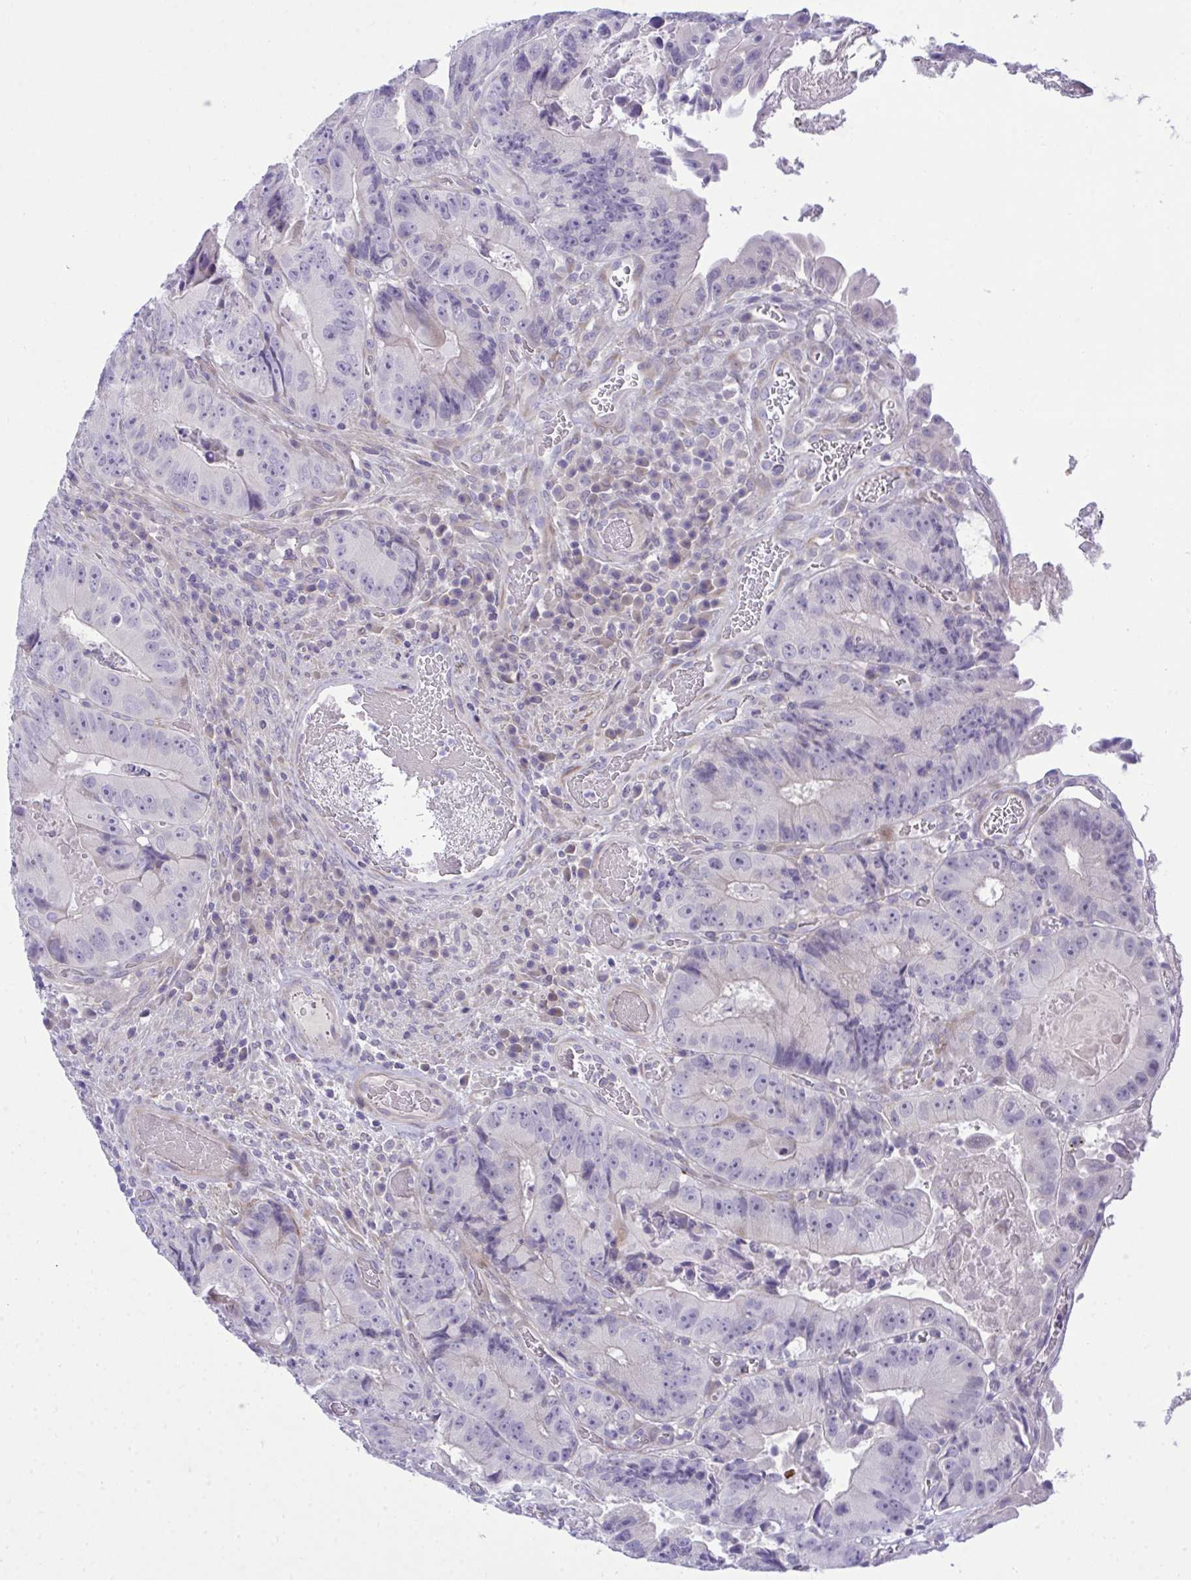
{"staining": {"intensity": "negative", "quantity": "none", "location": "none"}, "tissue": "colorectal cancer", "cell_type": "Tumor cells", "image_type": "cancer", "snomed": [{"axis": "morphology", "description": "Adenocarcinoma, NOS"}, {"axis": "topography", "description": "Colon"}], "caption": "Immunohistochemical staining of human adenocarcinoma (colorectal) exhibits no significant positivity in tumor cells.", "gene": "MED9", "patient": {"sex": "female", "age": 86}}